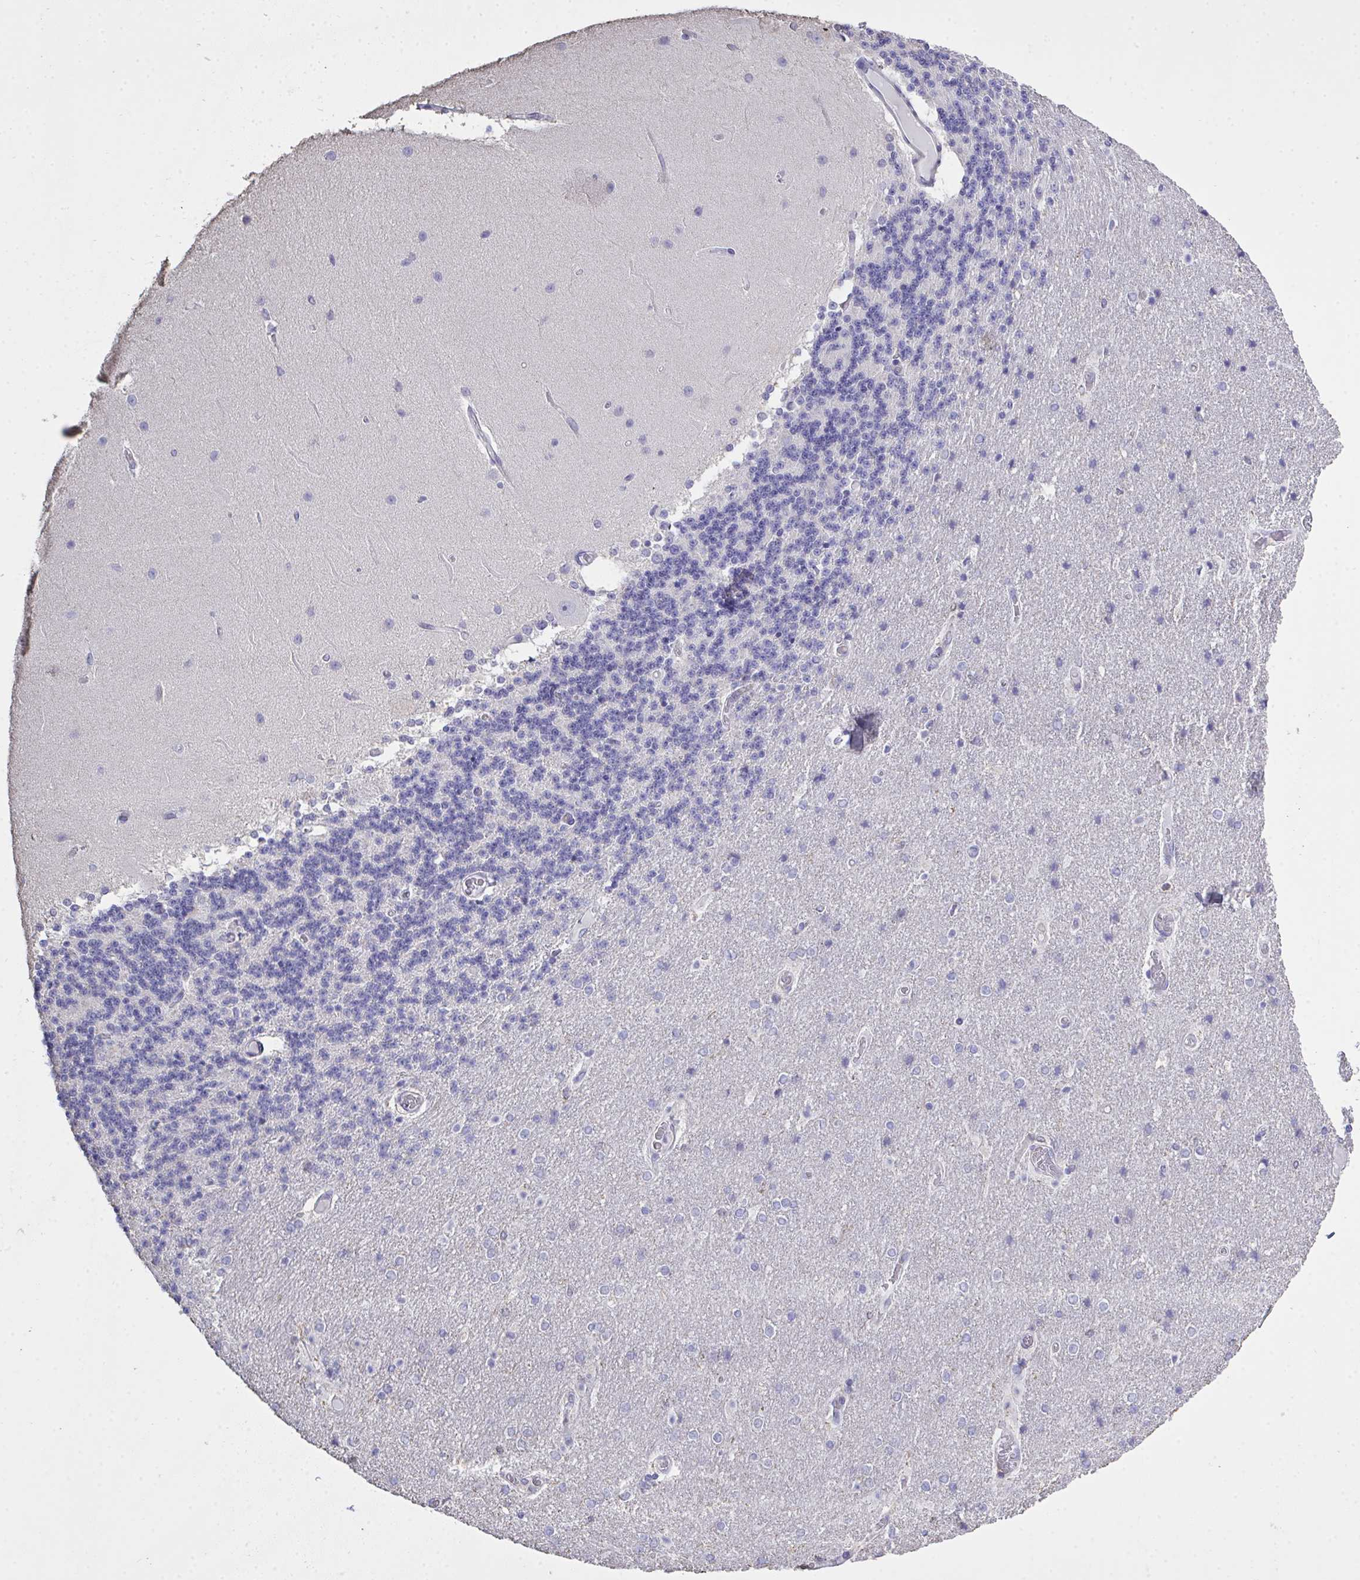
{"staining": {"intensity": "negative", "quantity": "none", "location": "none"}, "tissue": "cerebellum", "cell_type": "Cells in granular layer", "image_type": "normal", "snomed": [{"axis": "morphology", "description": "Normal tissue, NOS"}, {"axis": "topography", "description": "Cerebellum"}], "caption": "Immunohistochemistry (IHC) photomicrograph of normal cerebellum stained for a protein (brown), which exhibits no staining in cells in granular layer.", "gene": "IL23R", "patient": {"sex": "female", "age": 54}}